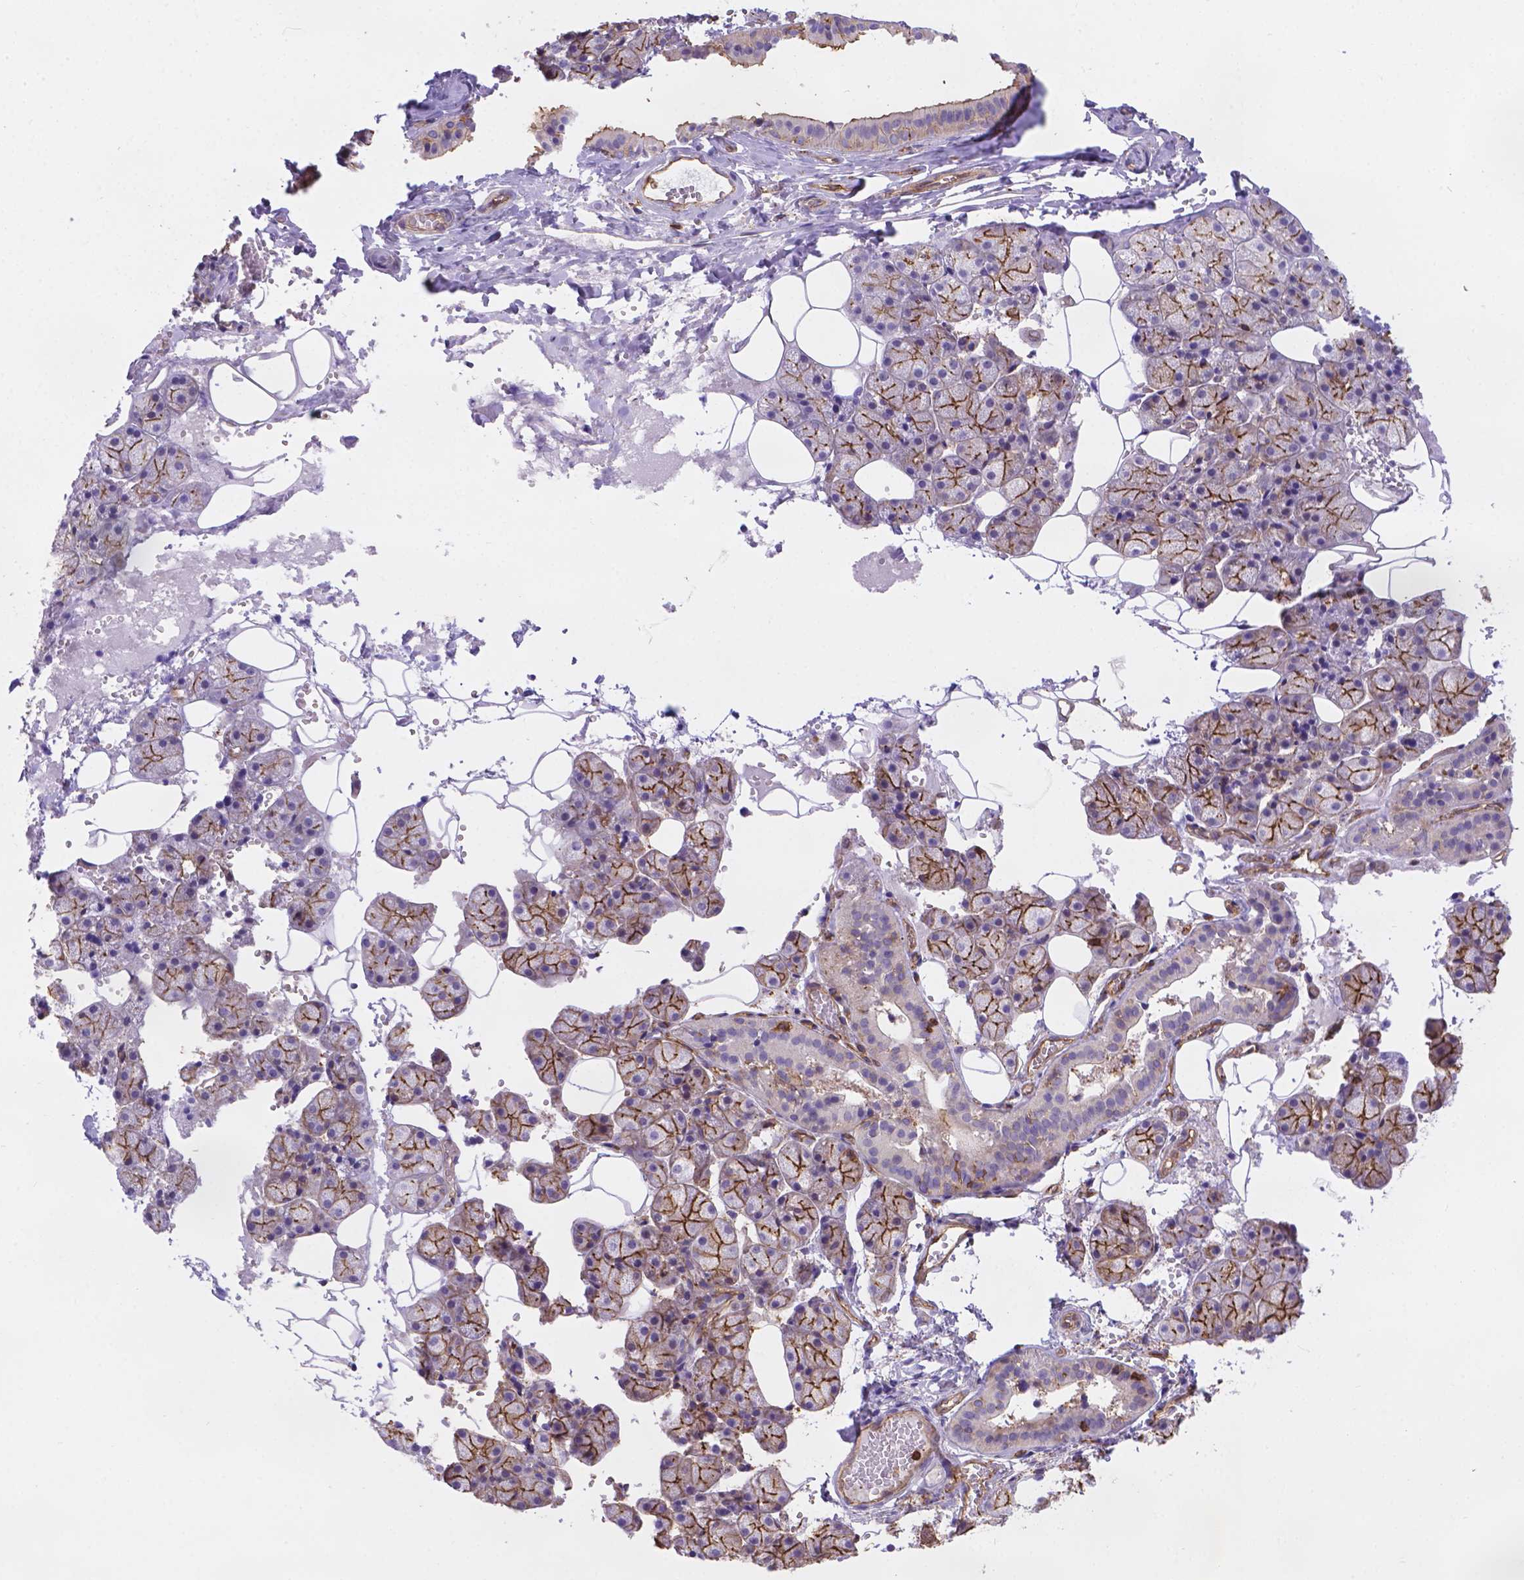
{"staining": {"intensity": "strong", "quantity": "25%-75%", "location": "cytoplasmic/membranous"}, "tissue": "salivary gland", "cell_type": "Glandular cells", "image_type": "normal", "snomed": [{"axis": "morphology", "description": "Normal tissue, NOS"}, {"axis": "topography", "description": "Salivary gland"}], "caption": "The immunohistochemical stain labels strong cytoplasmic/membranous positivity in glandular cells of benign salivary gland. (DAB (3,3'-diaminobenzidine) IHC, brown staining for protein, blue staining for nuclei).", "gene": "DMWD", "patient": {"sex": "male", "age": 38}}